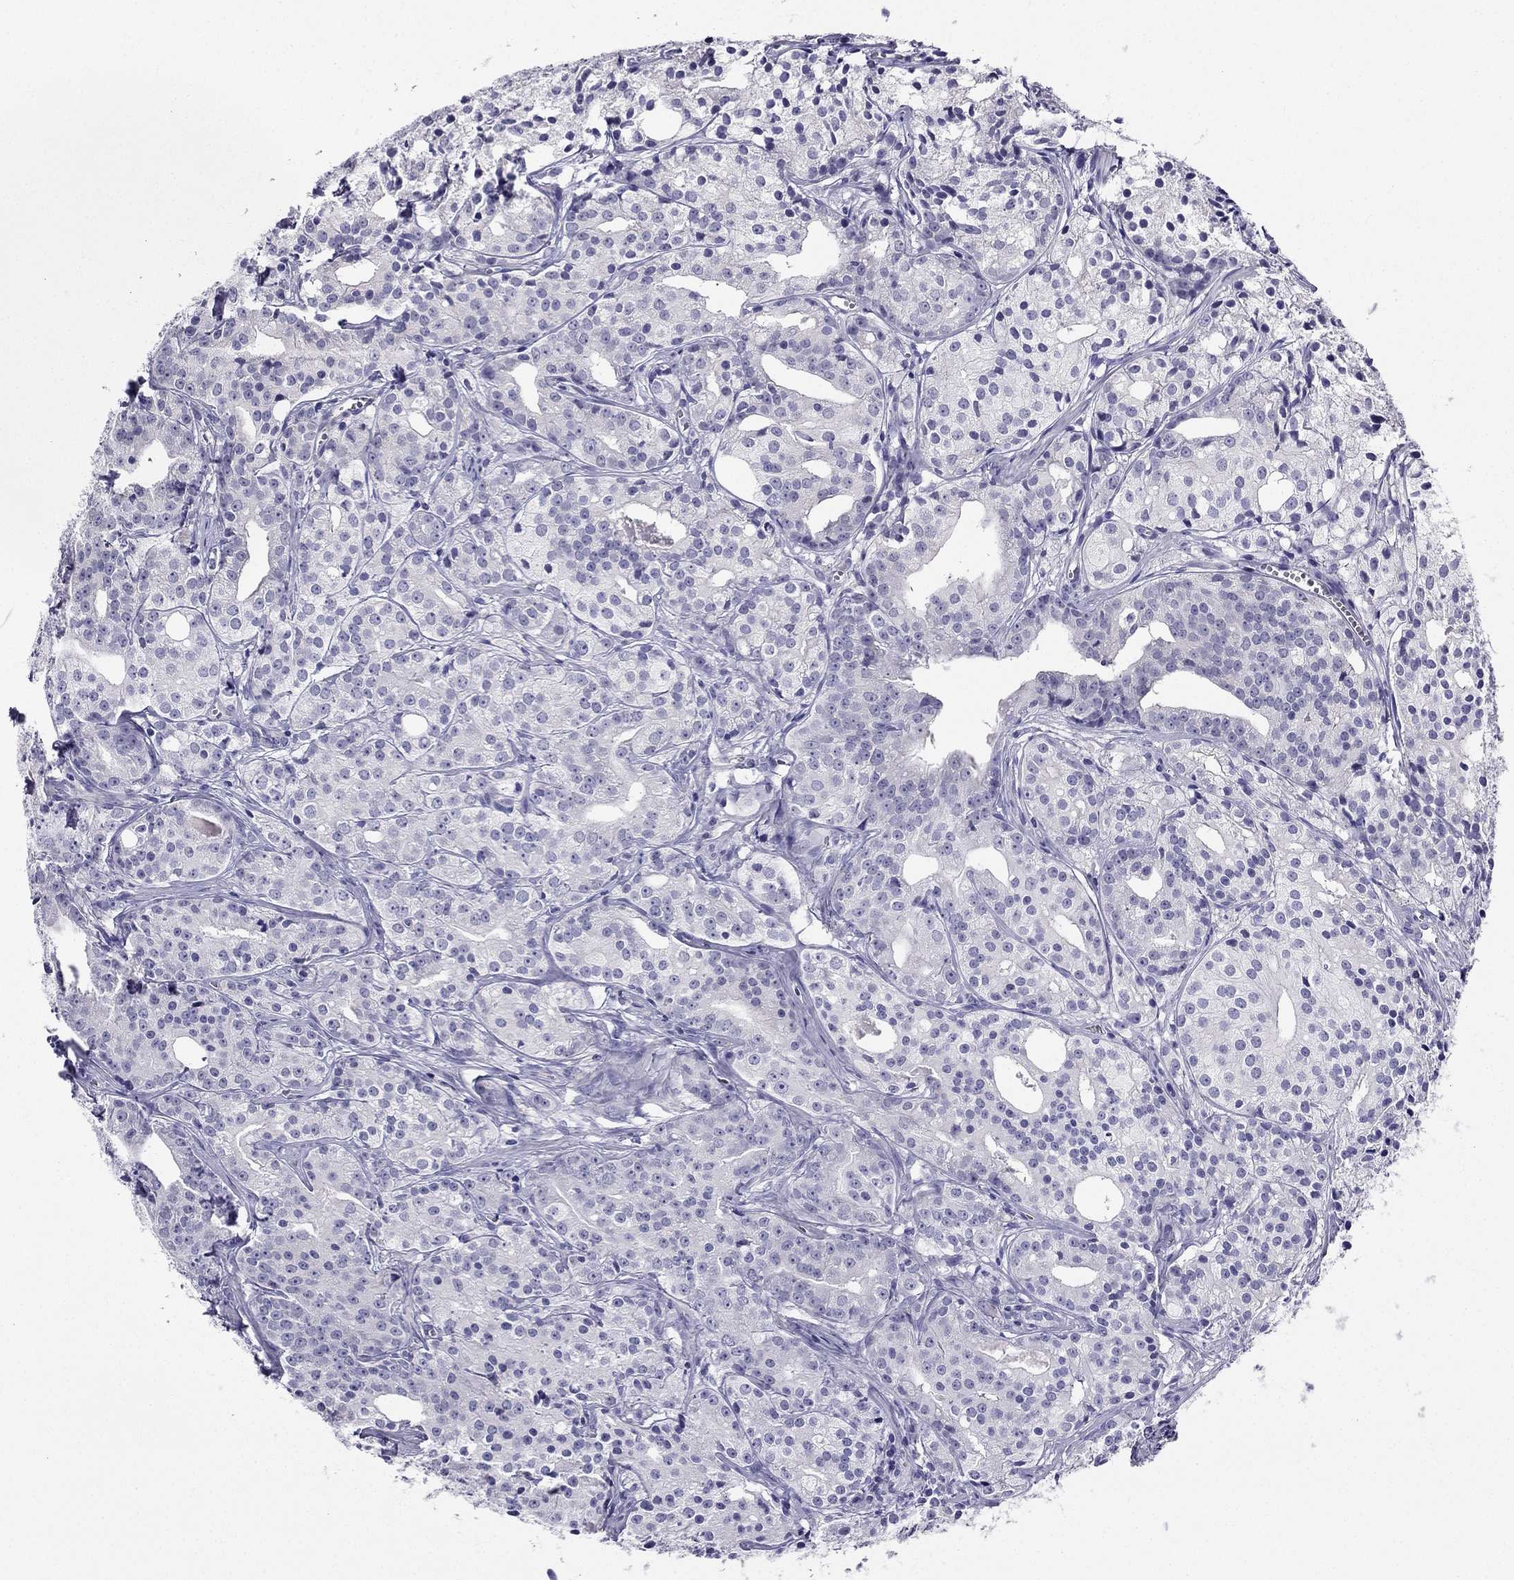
{"staining": {"intensity": "negative", "quantity": "none", "location": "none"}, "tissue": "prostate cancer", "cell_type": "Tumor cells", "image_type": "cancer", "snomed": [{"axis": "morphology", "description": "Adenocarcinoma, Medium grade"}, {"axis": "topography", "description": "Prostate"}], "caption": "The IHC histopathology image has no significant expression in tumor cells of prostate adenocarcinoma (medium-grade) tissue. Nuclei are stained in blue.", "gene": "KCNJ10", "patient": {"sex": "male", "age": 74}}